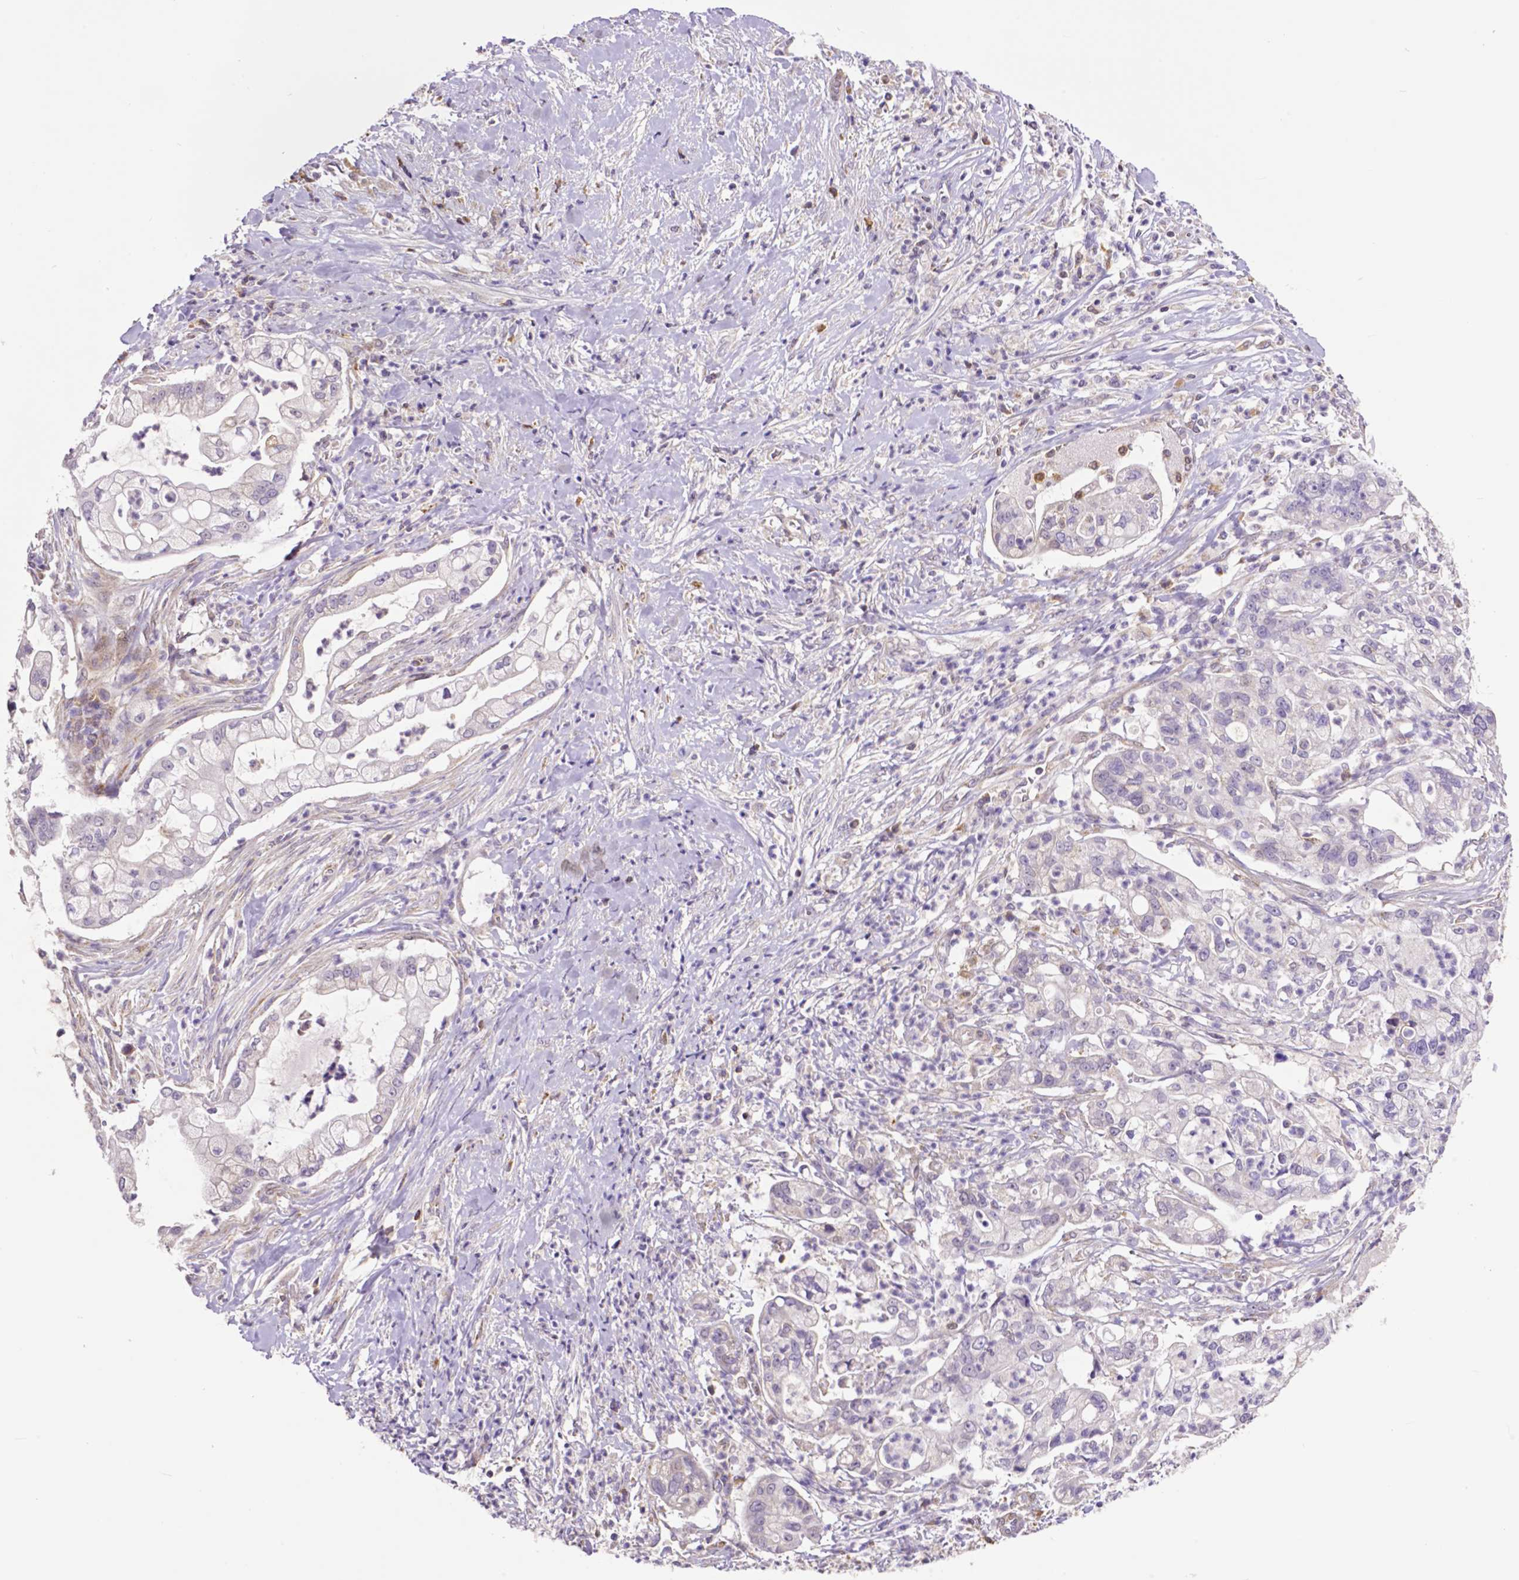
{"staining": {"intensity": "negative", "quantity": "none", "location": "none"}, "tissue": "pancreatic cancer", "cell_type": "Tumor cells", "image_type": "cancer", "snomed": [{"axis": "morphology", "description": "Adenocarcinoma, NOS"}, {"axis": "topography", "description": "Pancreas"}], "caption": "This is a histopathology image of IHC staining of adenocarcinoma (pancreatic), which shows no staining in tumor cells.", "gene": "MCL1", "patient": {"sex": "female", "age": 69}}